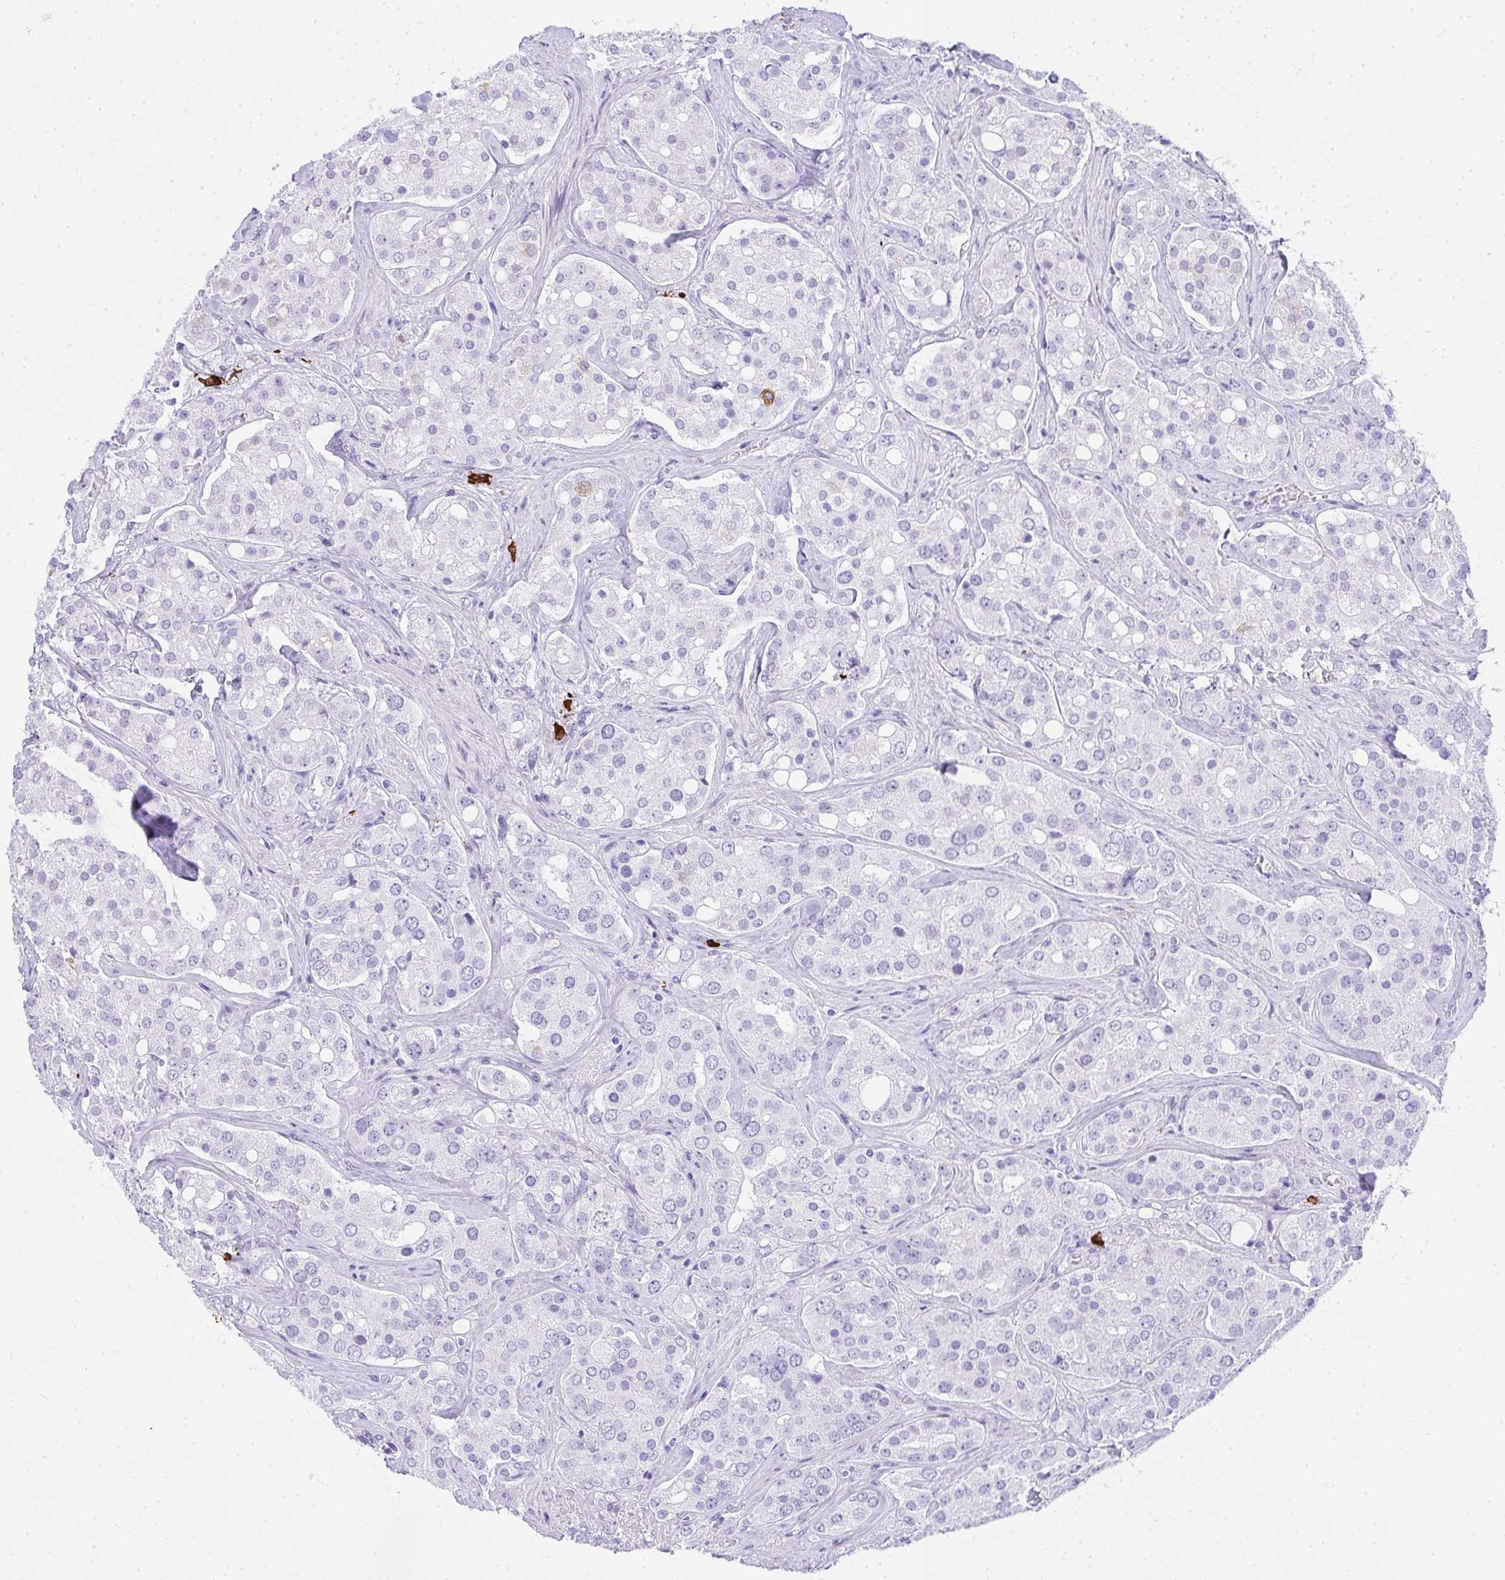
{"staining": {"intensity": "negative", "quantity": "none", "location": "none"}, "tissue": "prostate cancer", "cell_type": "Tumor cells", "image_type": "cancer", "snomed": [{"axis": "morphology", "description": "Adenocarcinoma, High grade"}, {"axis": "topography", "description": "Prostate"}], "caption": "A histopathology image of prostate high-grade adenocarcinoma stained for a protein reveals no brown staining in tumor cells.", "gene": "CDADC1", "patient": {"sex": "male", "age": 67}}